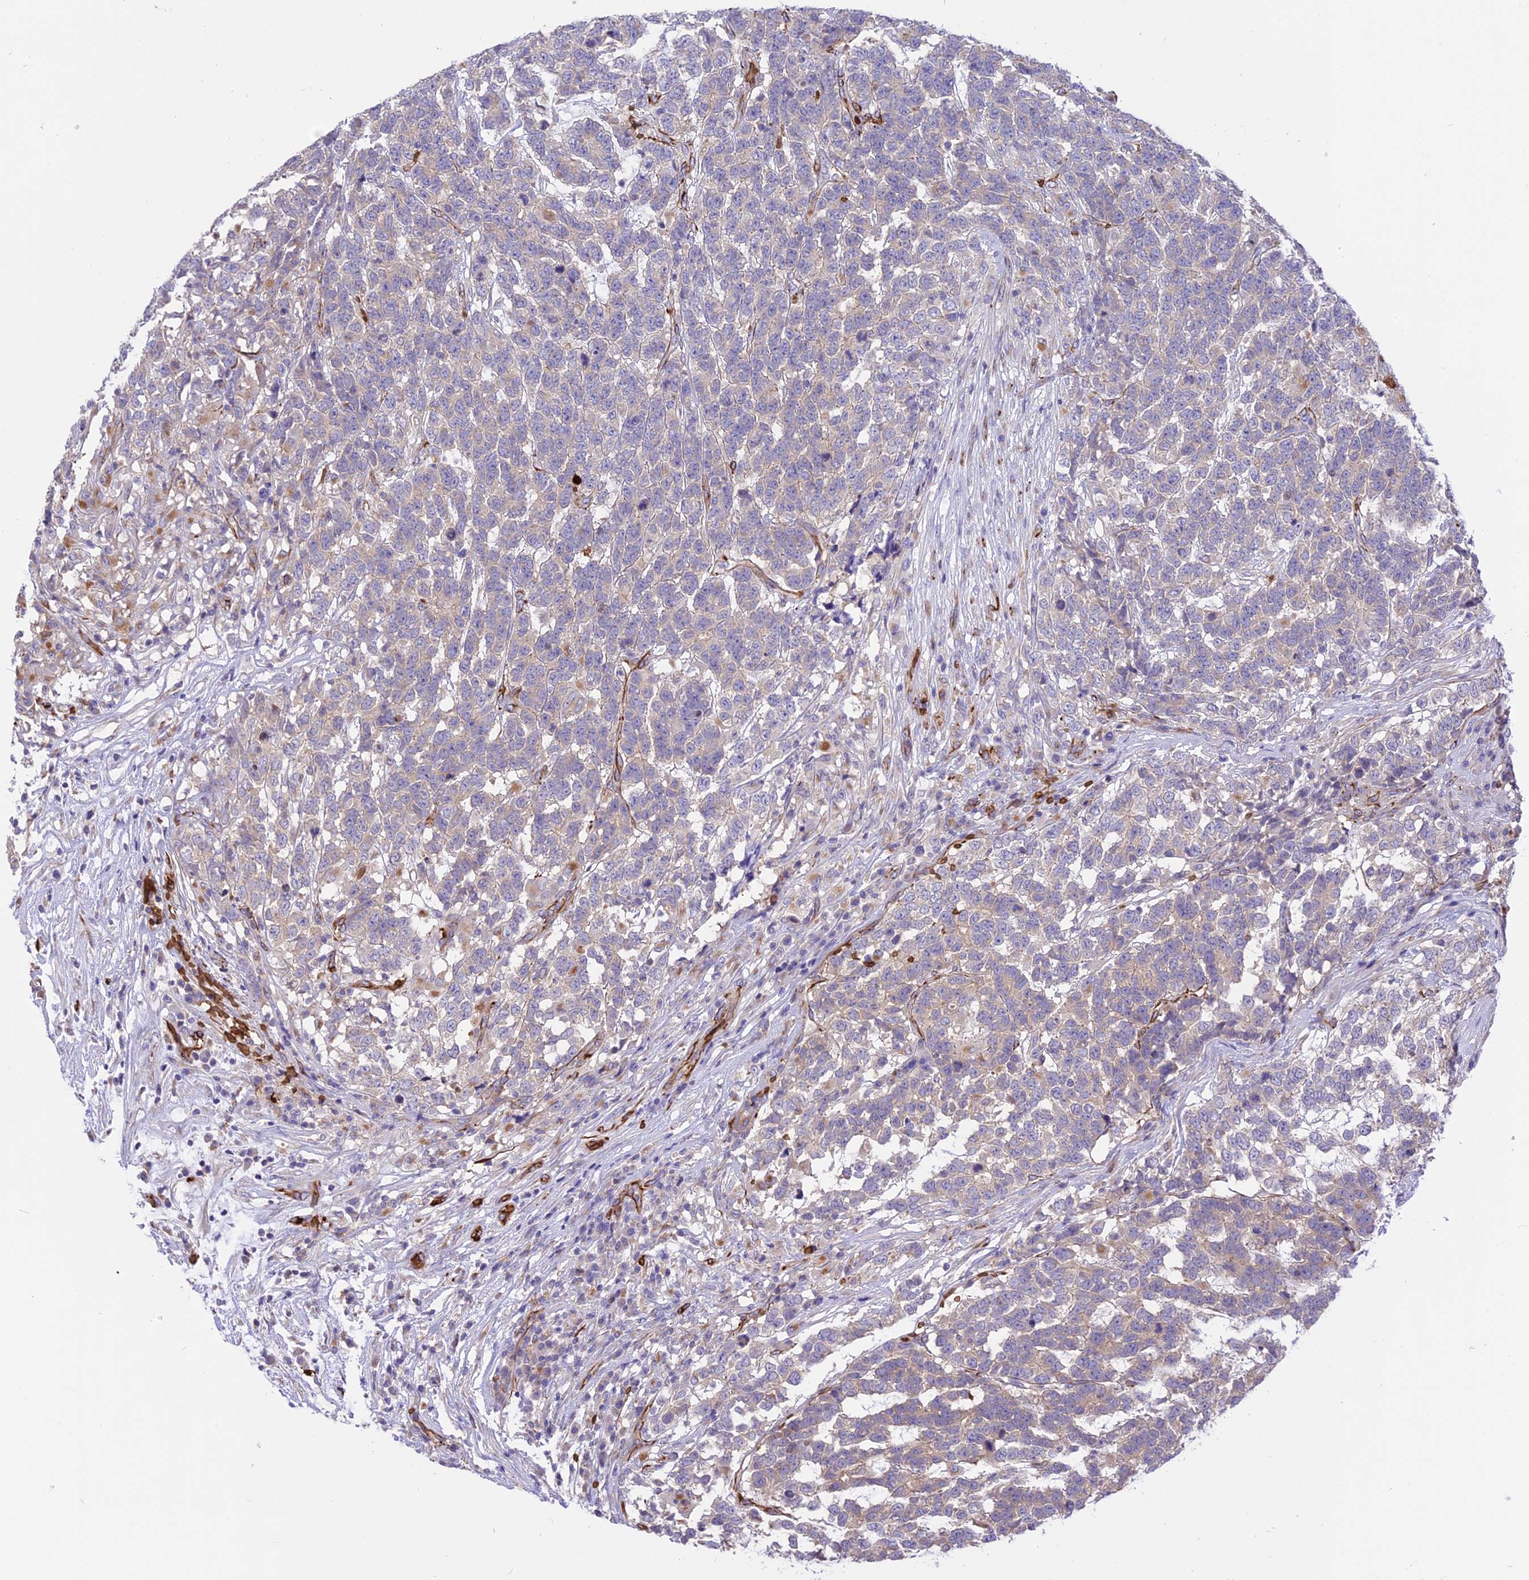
{"staining": {"intensity": "weak", "quantity": "<25%", "location": "cytoplasmic/membranous"}, "tissue": "testis cancer", "cell_type": "Tumor cells", "image_type": "cancer", "snomed": [{"axis": "morphology", "description": "Carcinoma, Embryonal, NOS"}, {"axis": "topography", "description": "Testis"}], "caption": "High magnification brightfield microscopy of testis cancer (embryonal carcinoma) stained with DAB (3,3'-diaminobenzidine) (brown) and counterstained with hematoxylin (blue): tumor cells show no significant positivity.", "gene": "TTC4", "patient": {"sex": "male", "age": 26}}